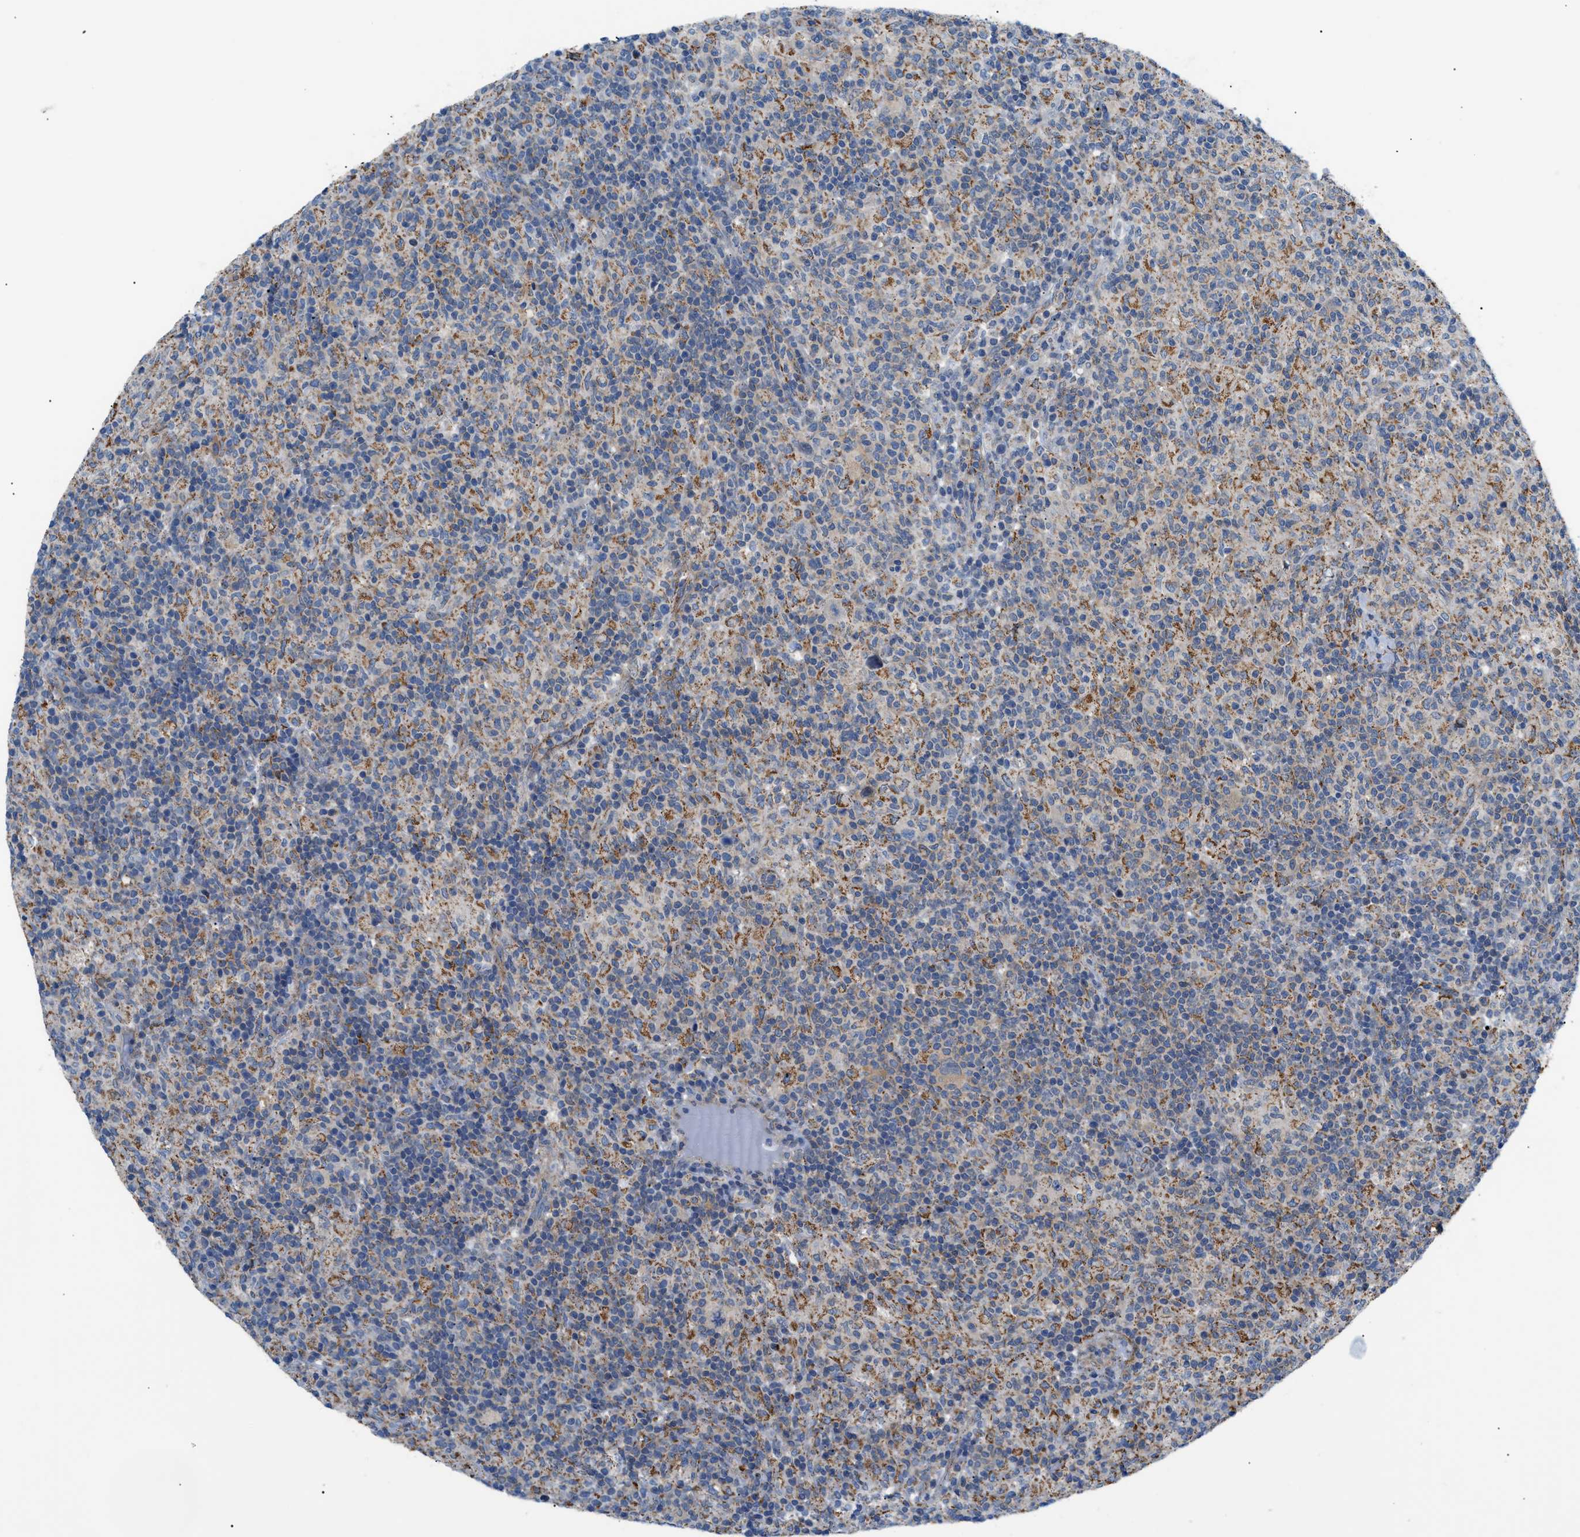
{"staining": {"intensity": "weak", "quantity": ">75%", "location": "cytoplasmic/membranous"}, "tissue": "lymphoma", "cell_type": "Tumor cells", "image_type": "cancer", "snomed": [{"axis": "morphology", "description": "Hodgkin's disease, NOS"}, {"axis": "topography", "description": "Lymph node"}], "caption": "The histopathology image displays a brown stain indicating the presence of a protein in the cytoplasmic/membranous of tumor cells in Hodgkin's disease. (DAB = brown stain, brightfield microscopy at high magnification).", "gene": "TMEM45B", "patient": {"sex": "male", "age": 70}}